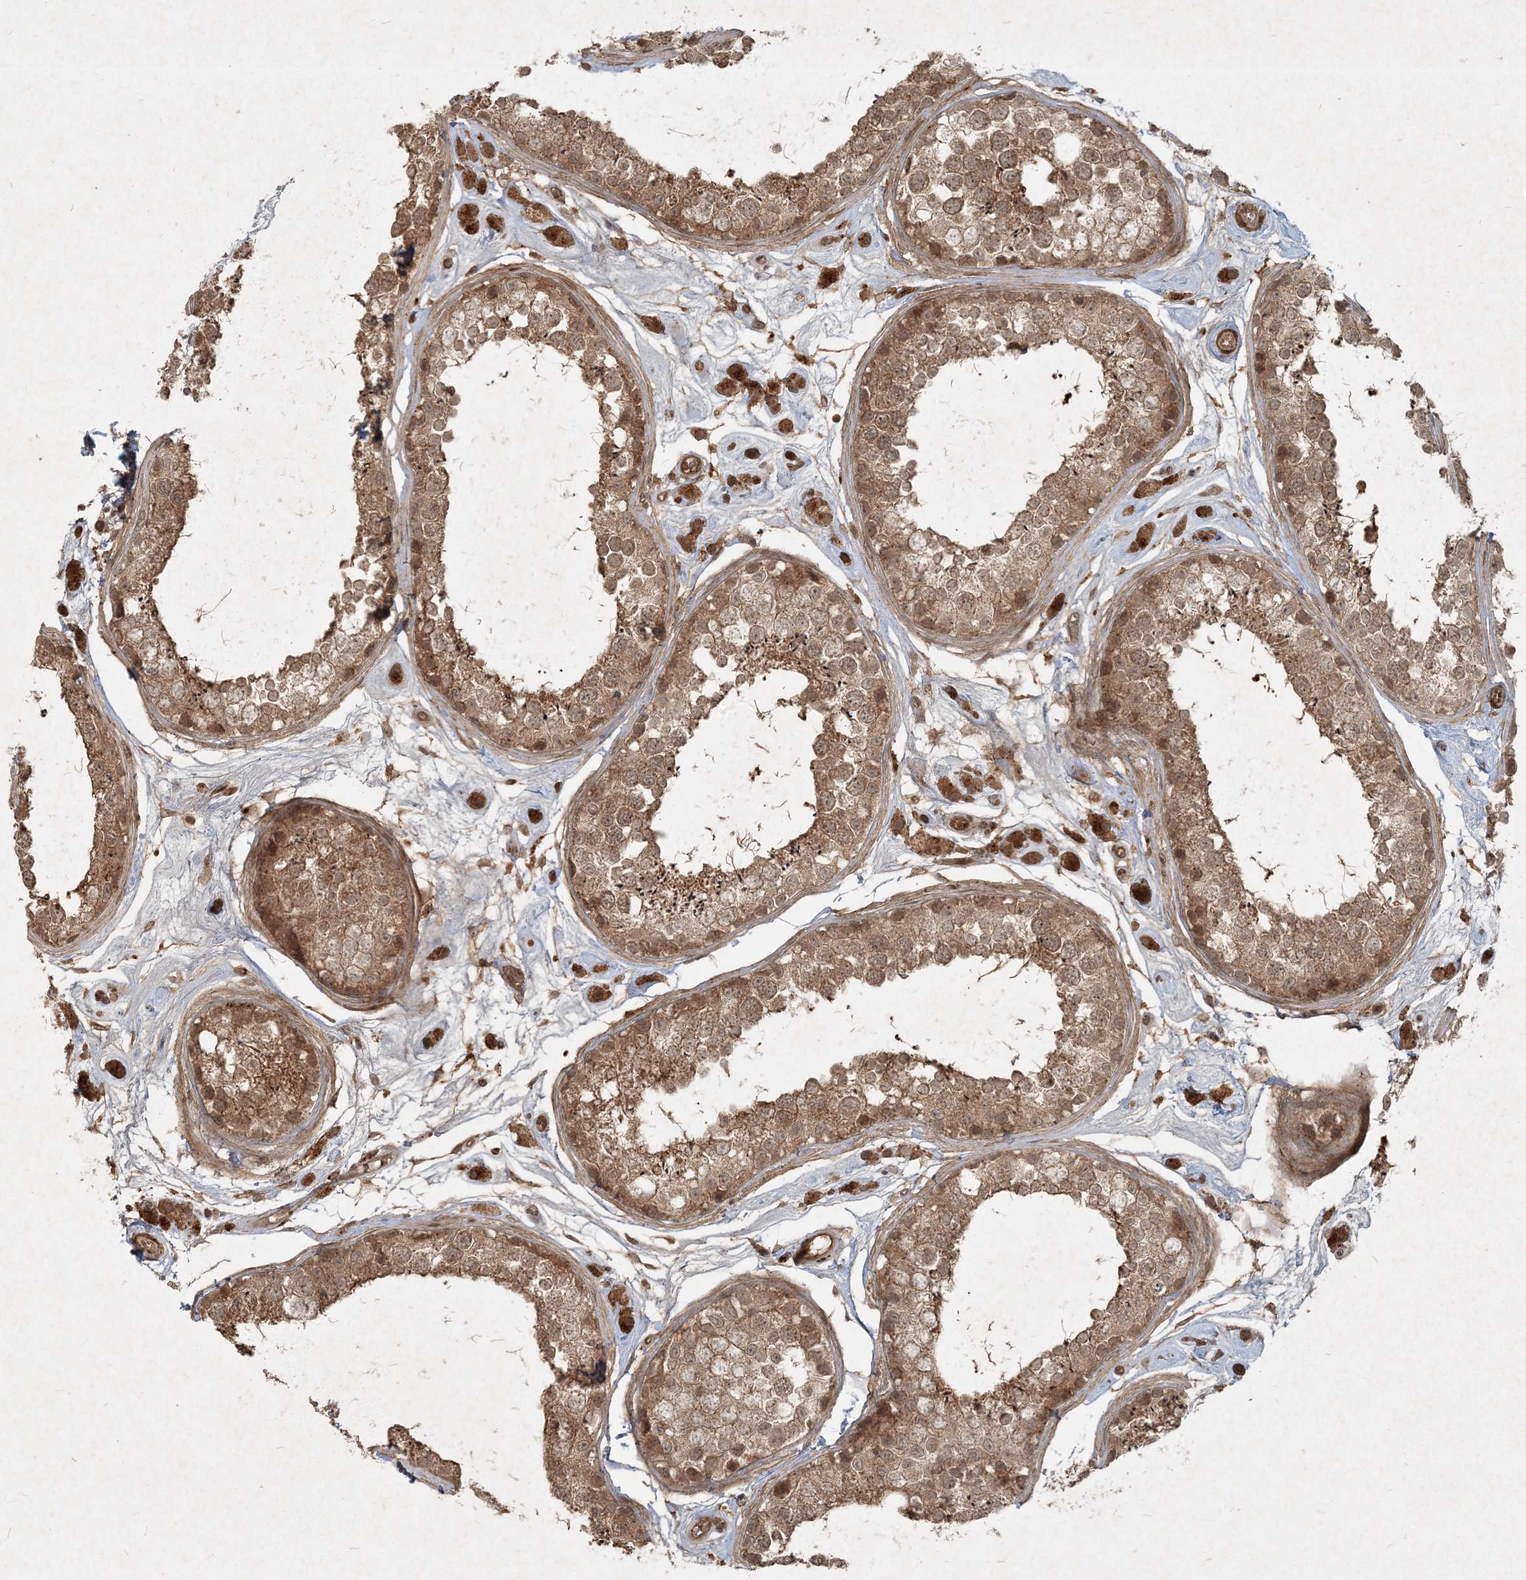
{"staining": {"intensity": "moderate", "quantity": ">75%", "location": "cytoplasmic/membranous"}, "tissue": "testis", "cell_type": "Cells in seminiferous ducts", "image_type": "normal", "snomed": [{"axis": "morphology", "description": "Normal tissue, NOS"}, {"axis": "topography", "description": "Testis"}], "caption": "Unremarkable testis shows moderate cytoplasmic/membranous expression in about >75% of cells in seminiferous ducts Using DAB (brown) and hematoxylin (blue) stains, captured at high magnification using brightfield microscopy..", "gene": "NARS1", "patient": {"sex": "male", "age": 25}}